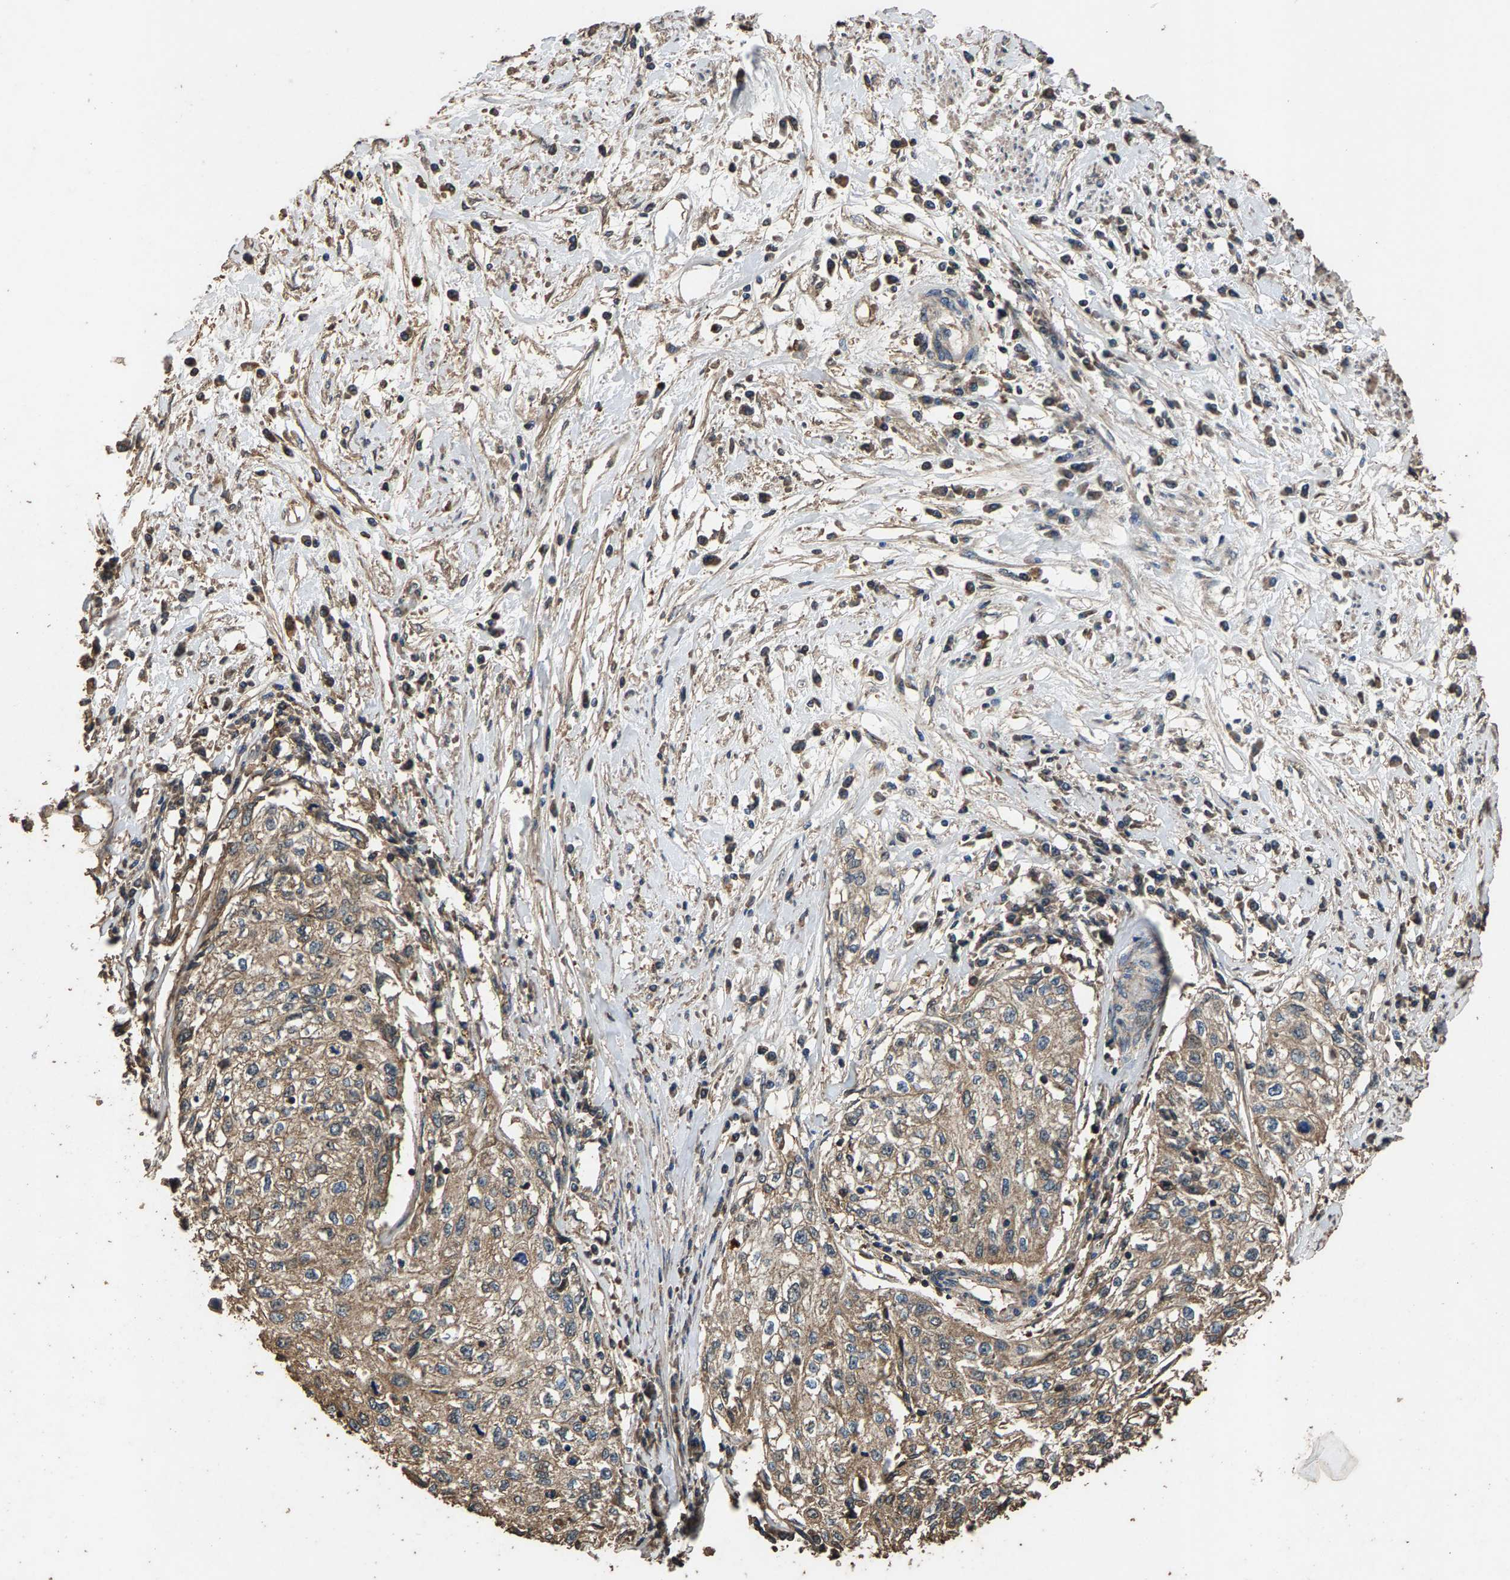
{"staining": {"intensity": "weak", "quantity": ">75%", "location": "cytoplasmic/membranous"}, "tissue": "cervical cancer", "cell_type": "Tumor cells", "image_type": "cancer", "snomed": [{"axis": "morphology", "description": "Squamous cell carcinoma, NOS"}, {"axis": "topography", "description": "Cervix"}], "caption": "This is an image of immunohistochemistry staining of cervical squamous cell carcinoma, which shows weak positivity in the cytoplasmic/membranous of tumor cells.", "gene": "MRPL27", "patient": {"sex": "female", "age": 57}}